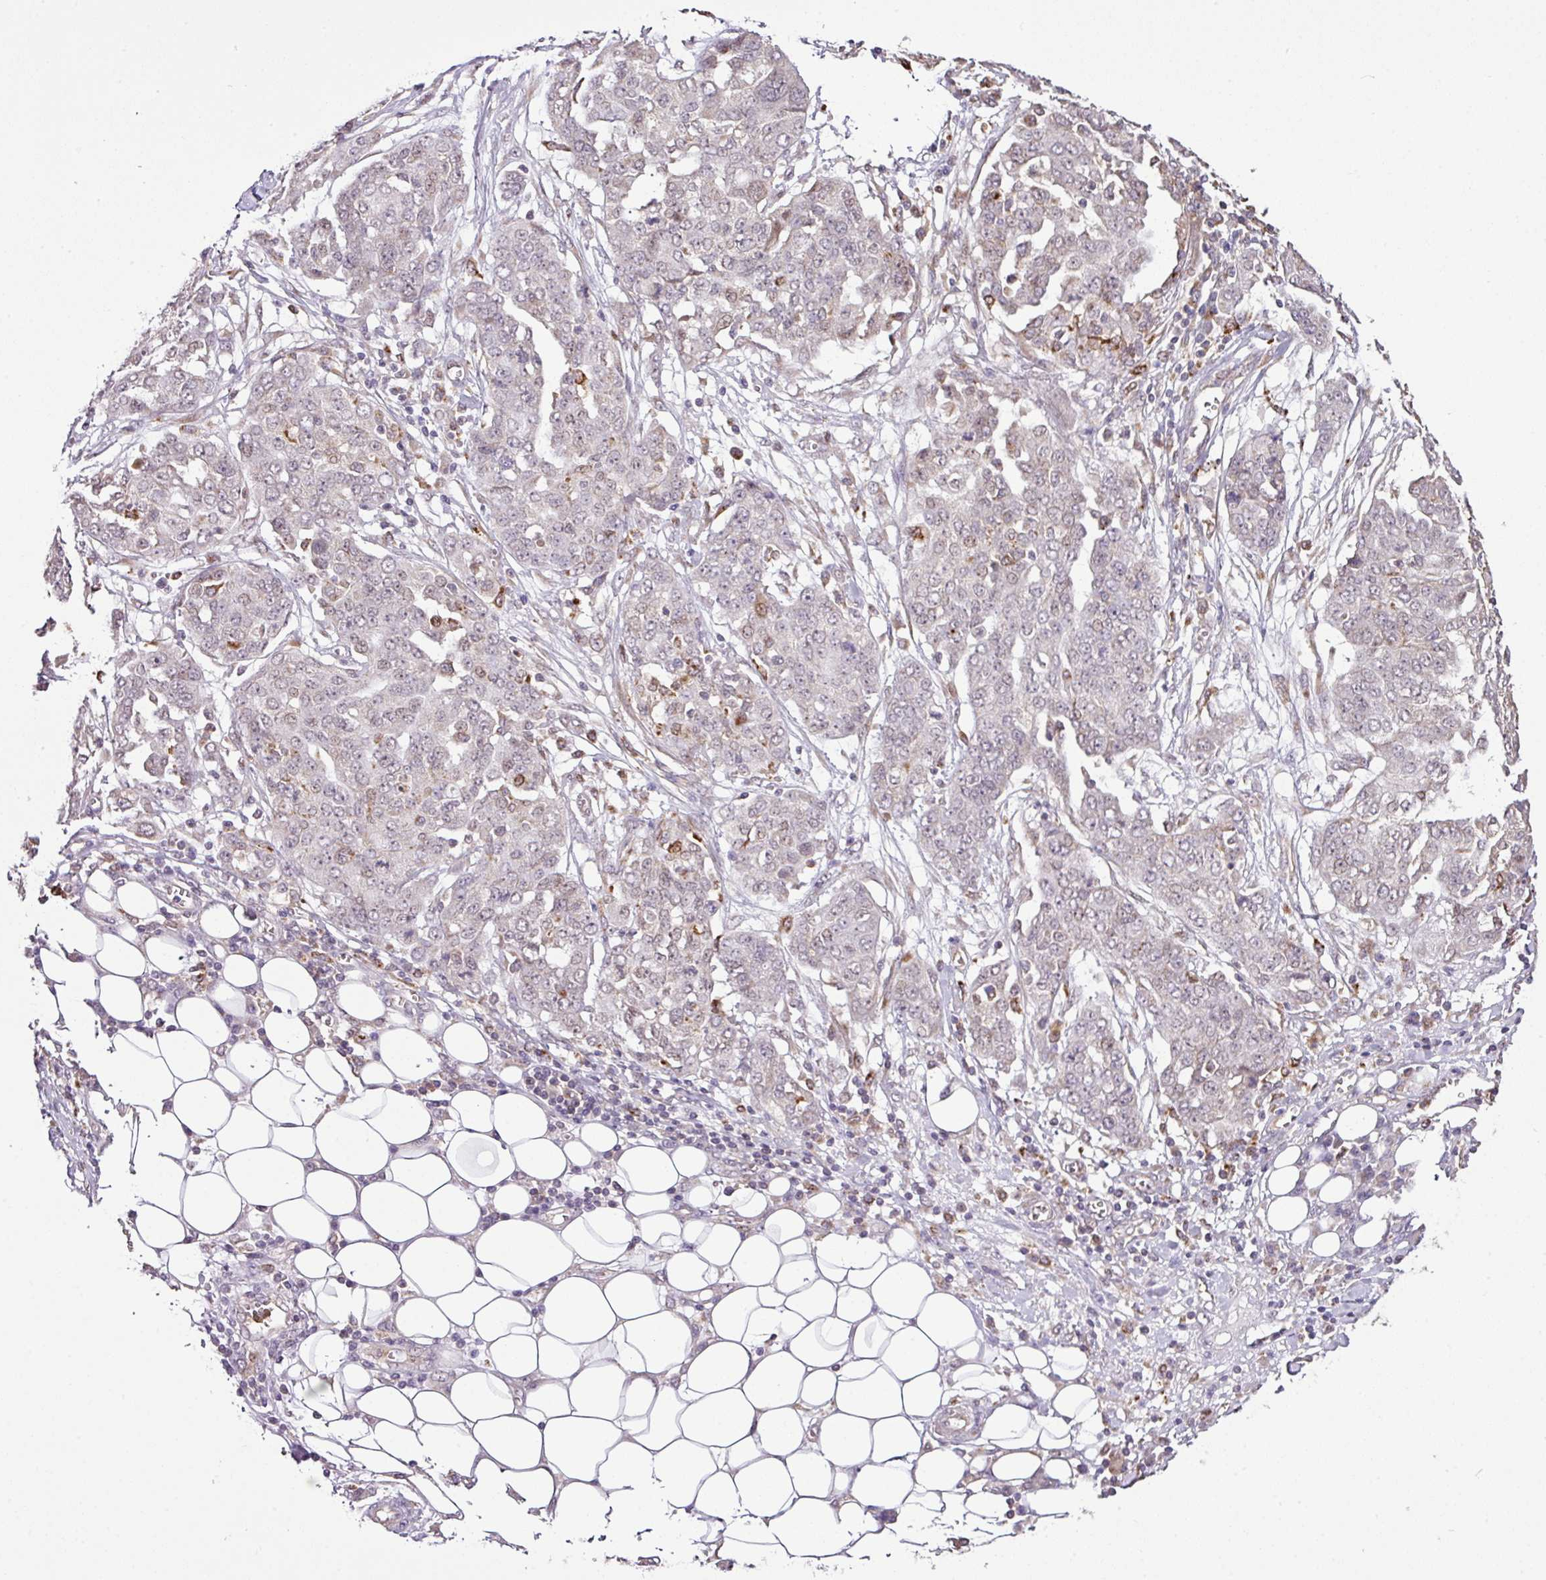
{"staining": {"intensity": "weak", "quantity": "<25%", "location": "cytoplasmic/membranous"}, "tissue": "ovarian cancer", "cell_type": "Tumor cells", "image_type": "cancer", "snomed": [{"axis": "morphology", "description": "Cystadenocarcinoma, serous, NOS"}, {"axis": "topography", "description": "Soft tissue"}, {"axis": "topography", "description": "Ovary"}], "caption": "Photomicrograph shows no significant protein positivity in tumor cells of ovarian cancer (serous cystadenocarcinoma).", "gene": "SMCO4", "patient": {"sex": "female", "age": 57}}